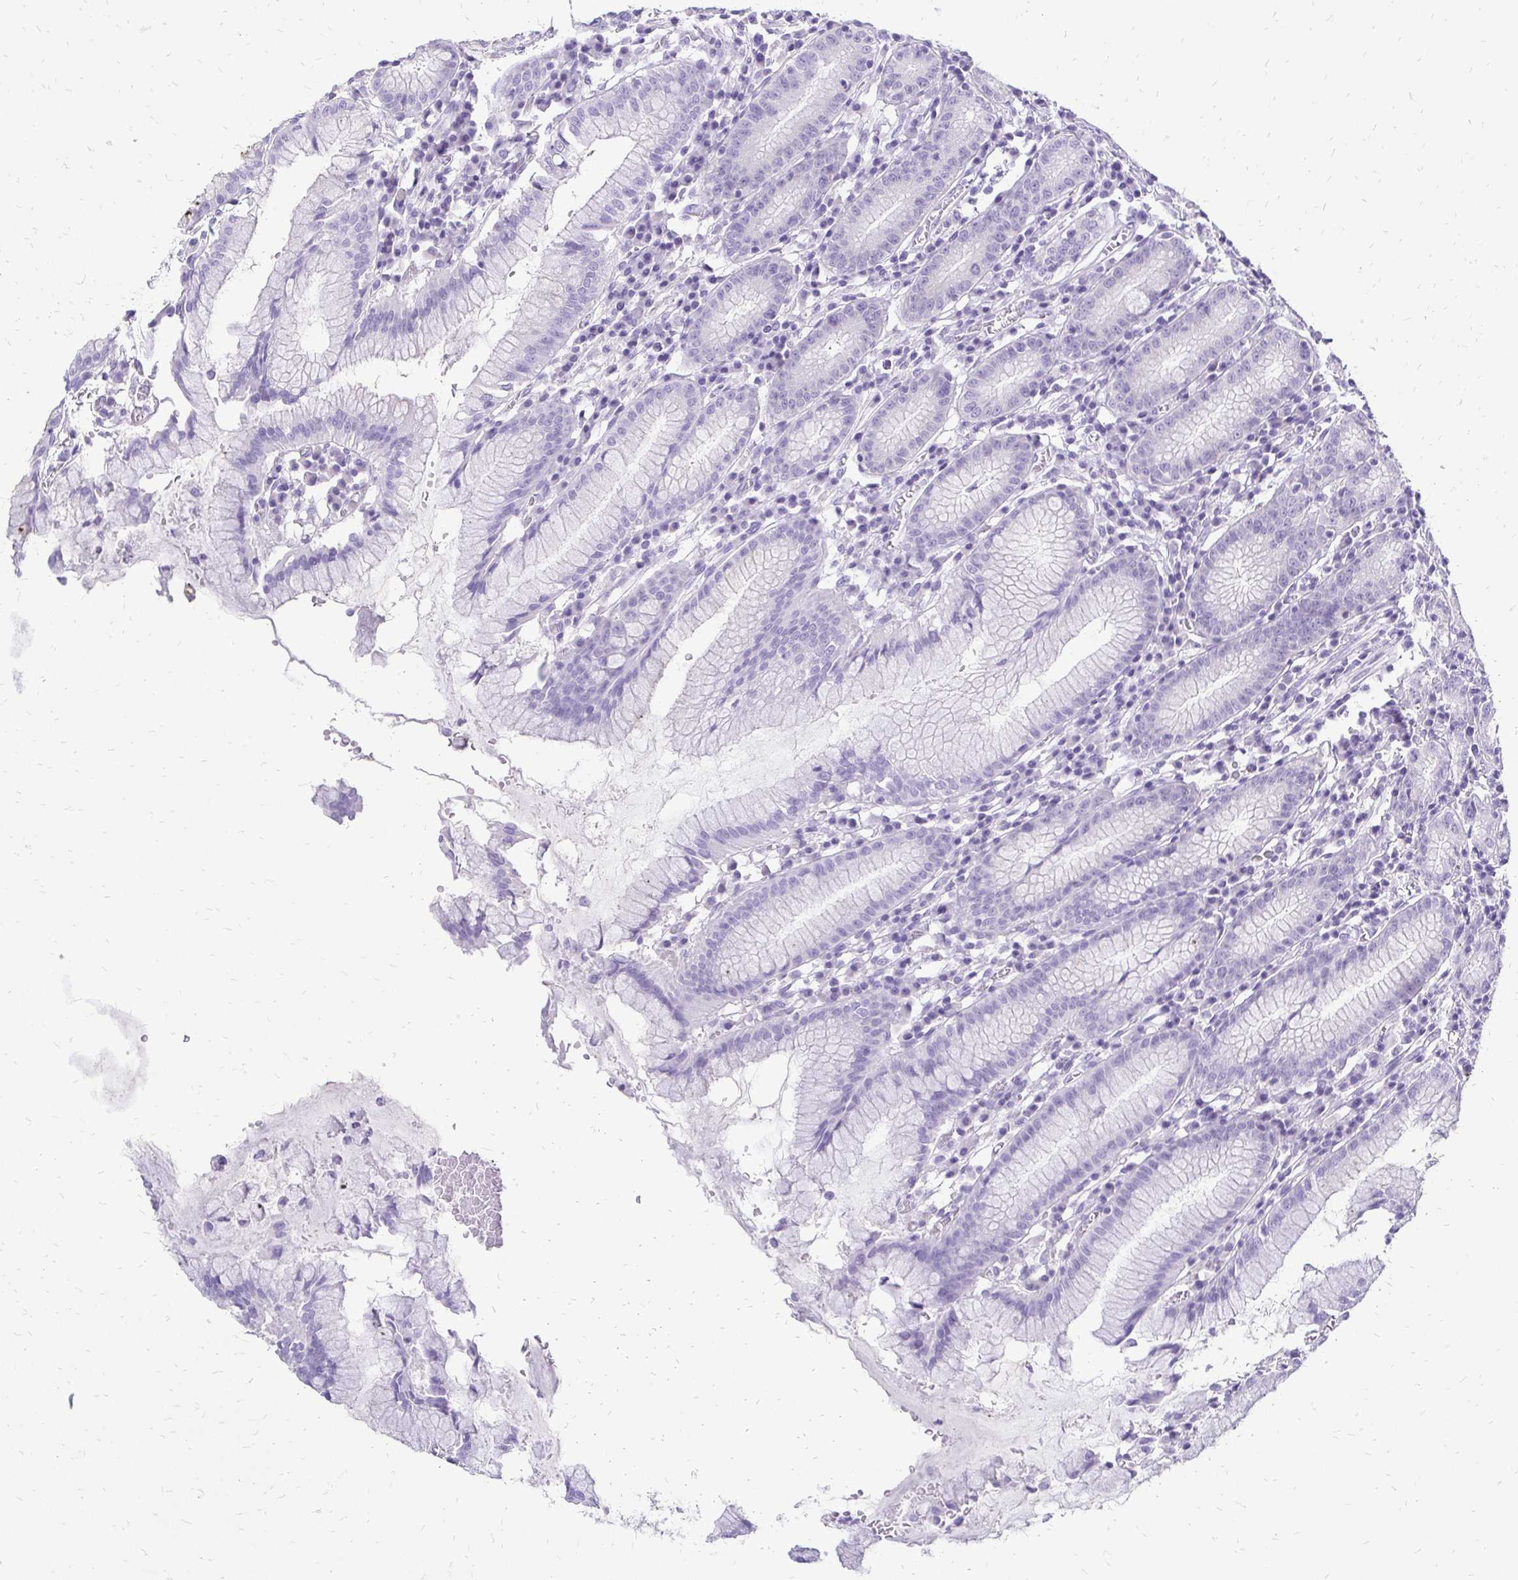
{"staining": {"intensity": "negative", "quantity": "none", "location": "none"}, "tissue": "stomach", "cell_type": "Glandular cells", "image_type": "normal", "snomed": [{"axis": "morphology", "description": "Normal tissue, NOS"}, {"axis": "topography", "description": "Stomach"}], "caption": "The photomicrograph reveals no staining of glandular cells in benign stomach. (Brightfield microscopy of DAB immunohistochemistry (IHC) at high magnification).", "gene": "SLC32A1", "patient": {"sex": "male", "age": 55}}